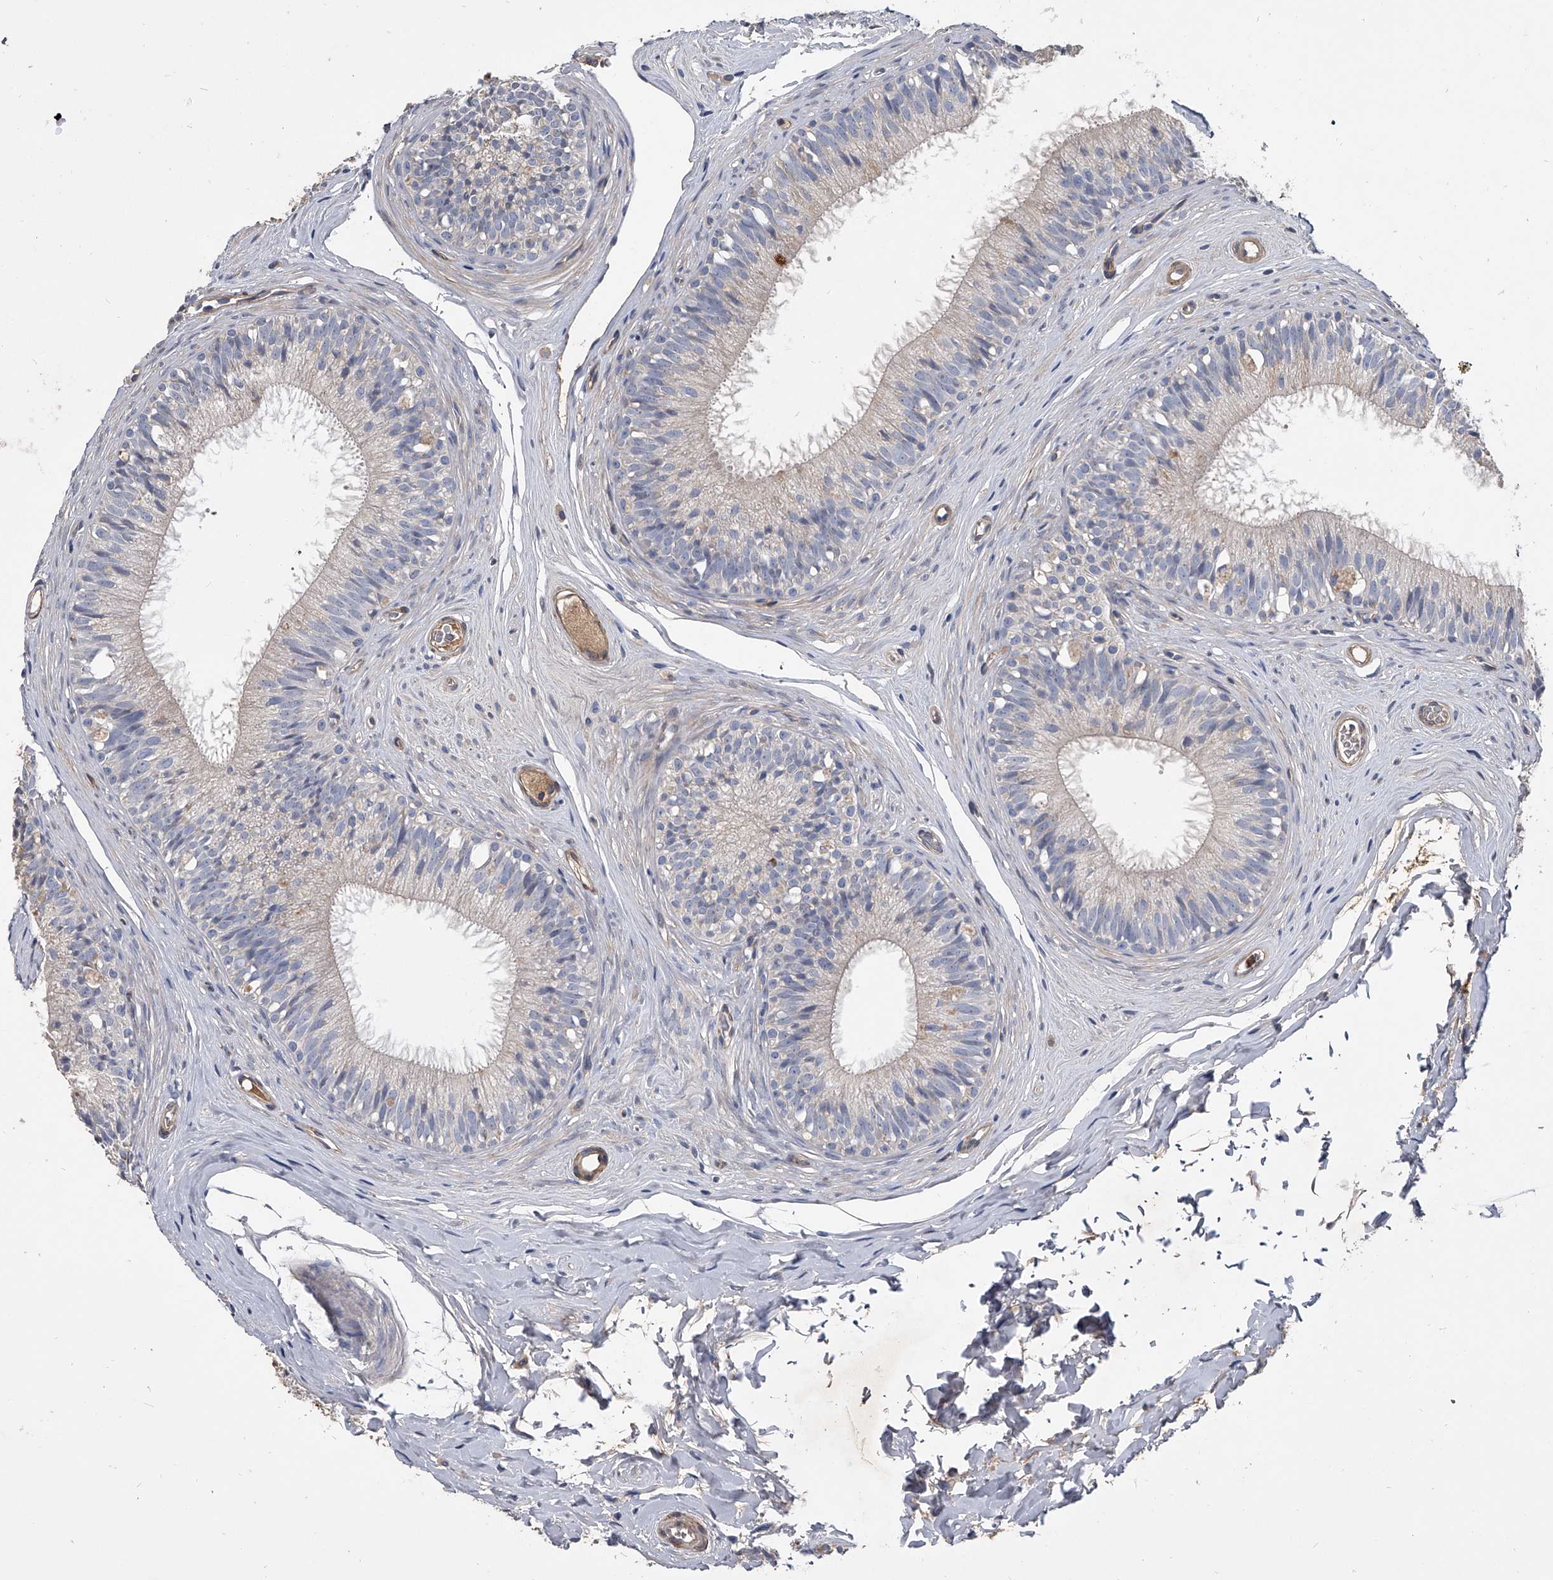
{"staining": {"intensity": "negative", "quantity": "none", "location": "none"}, "tissue": "epididymis", "cell_type": "Glandular cells", "image_type": "normal", "snomed": [{"axis": "morphology", "description": "Normal tissue, NOS"}, {"axis": "topography", "description": "Epididymis"}], "caption": "The immunohistochemistry histopathology image has no significant staining in glandular cells of epididymis.", "gene": "NRP1", "patient": {"sex": "male", "age": 29}}